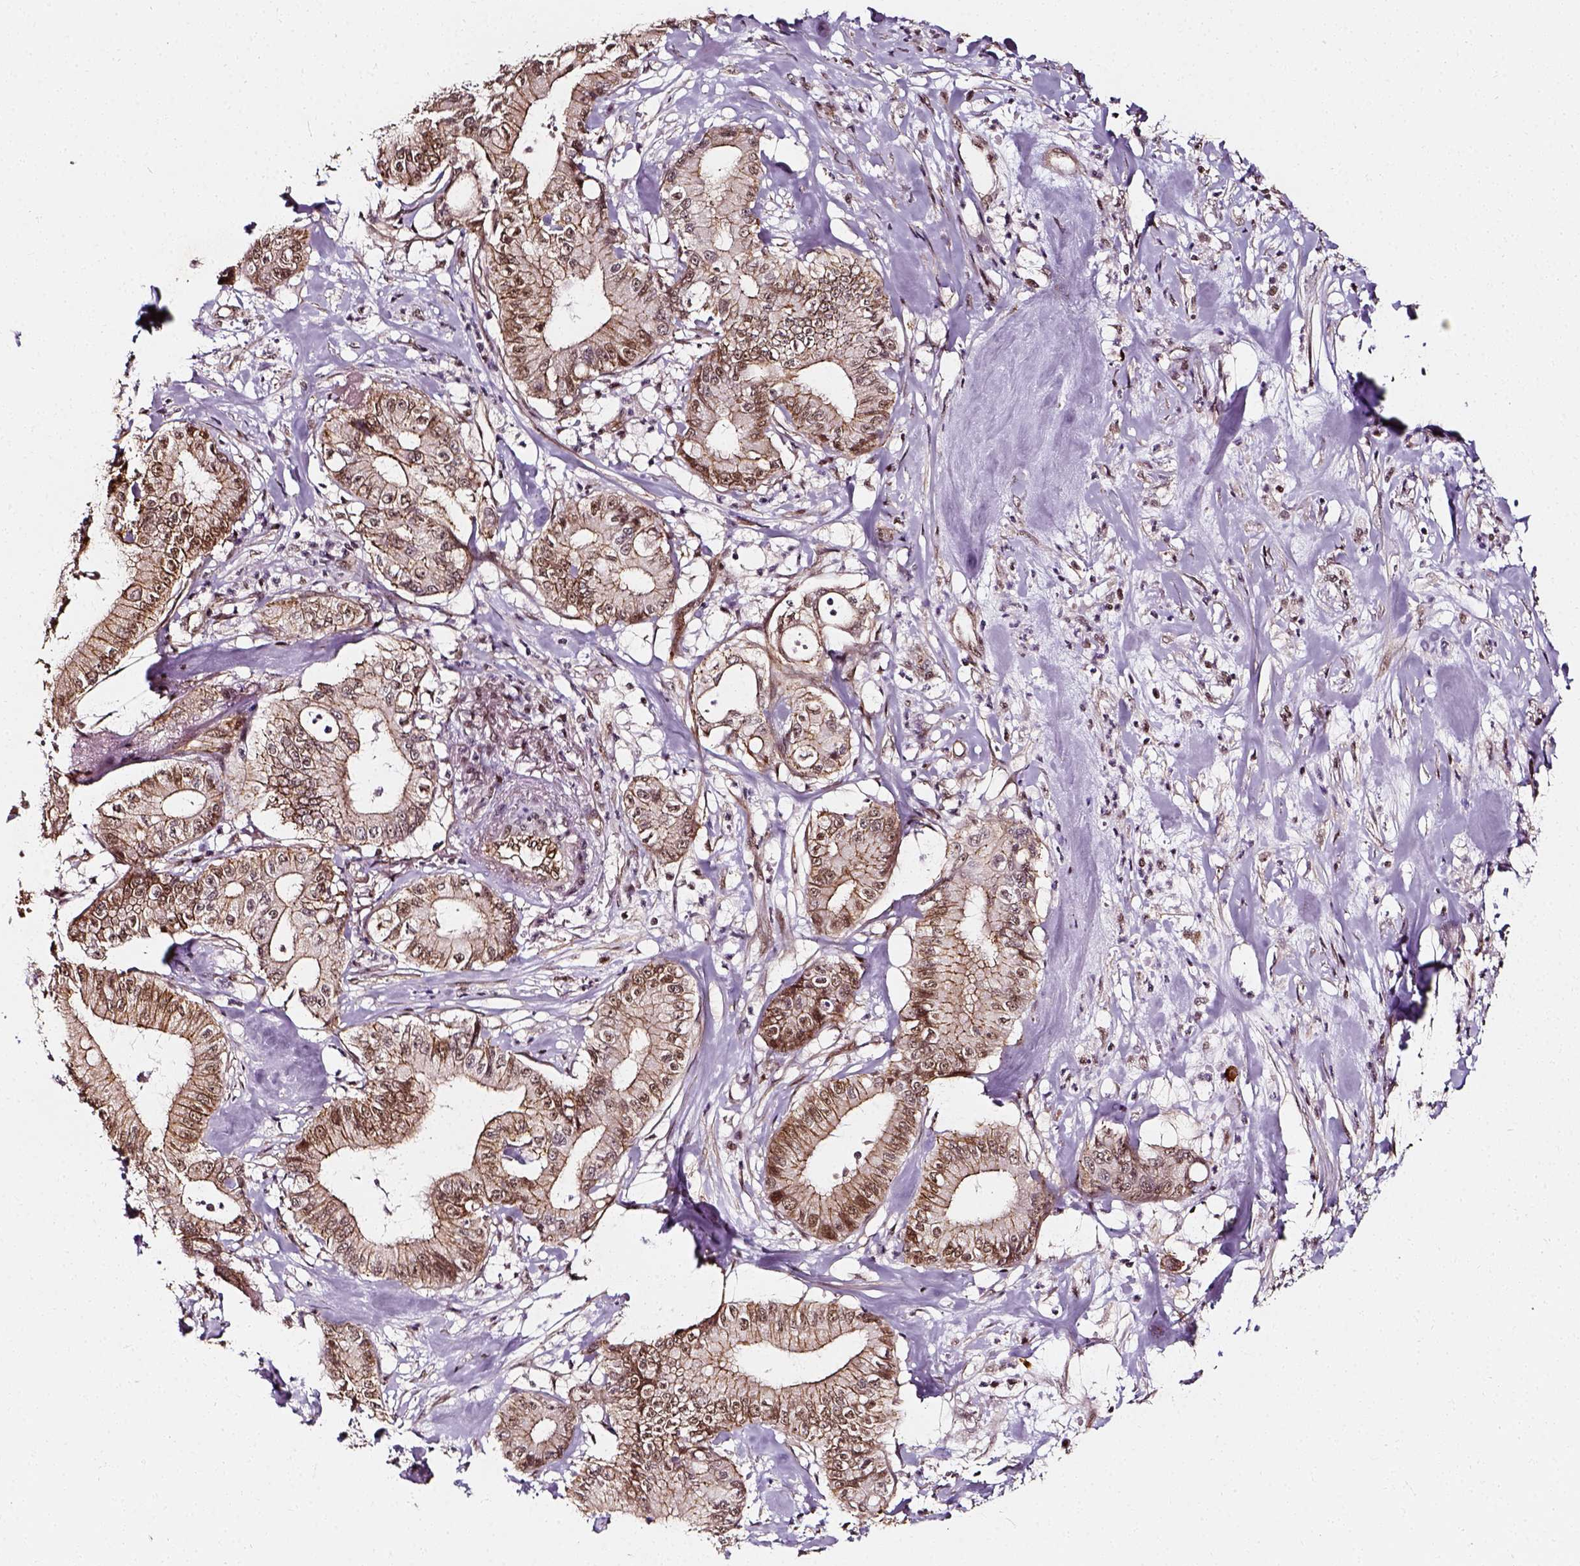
{"staining": {"intensity": "moderate", "quantity": "<25%", "location": "nuclear"}, "tissue": "pancreatic cancer", "cell_type": "Tumor cells", "image_type": "cancer", "snomed": [{"axis": "morphology", "description": "Adenocarcinoma, NOS"}, {"axis": "topography", "description": "Pancreas"}], "caption": "IHC histopathology image of neoplastic tissue: pancreatic cancer stained using immunohistochemistry (IHC) reveals low levels of moderate protein expression localized specifically in the nuclear of tumor cells, appearing as a nuclear brown color.", "gene": "NACC1", "patient": {"sex": "male", "age": 71}}